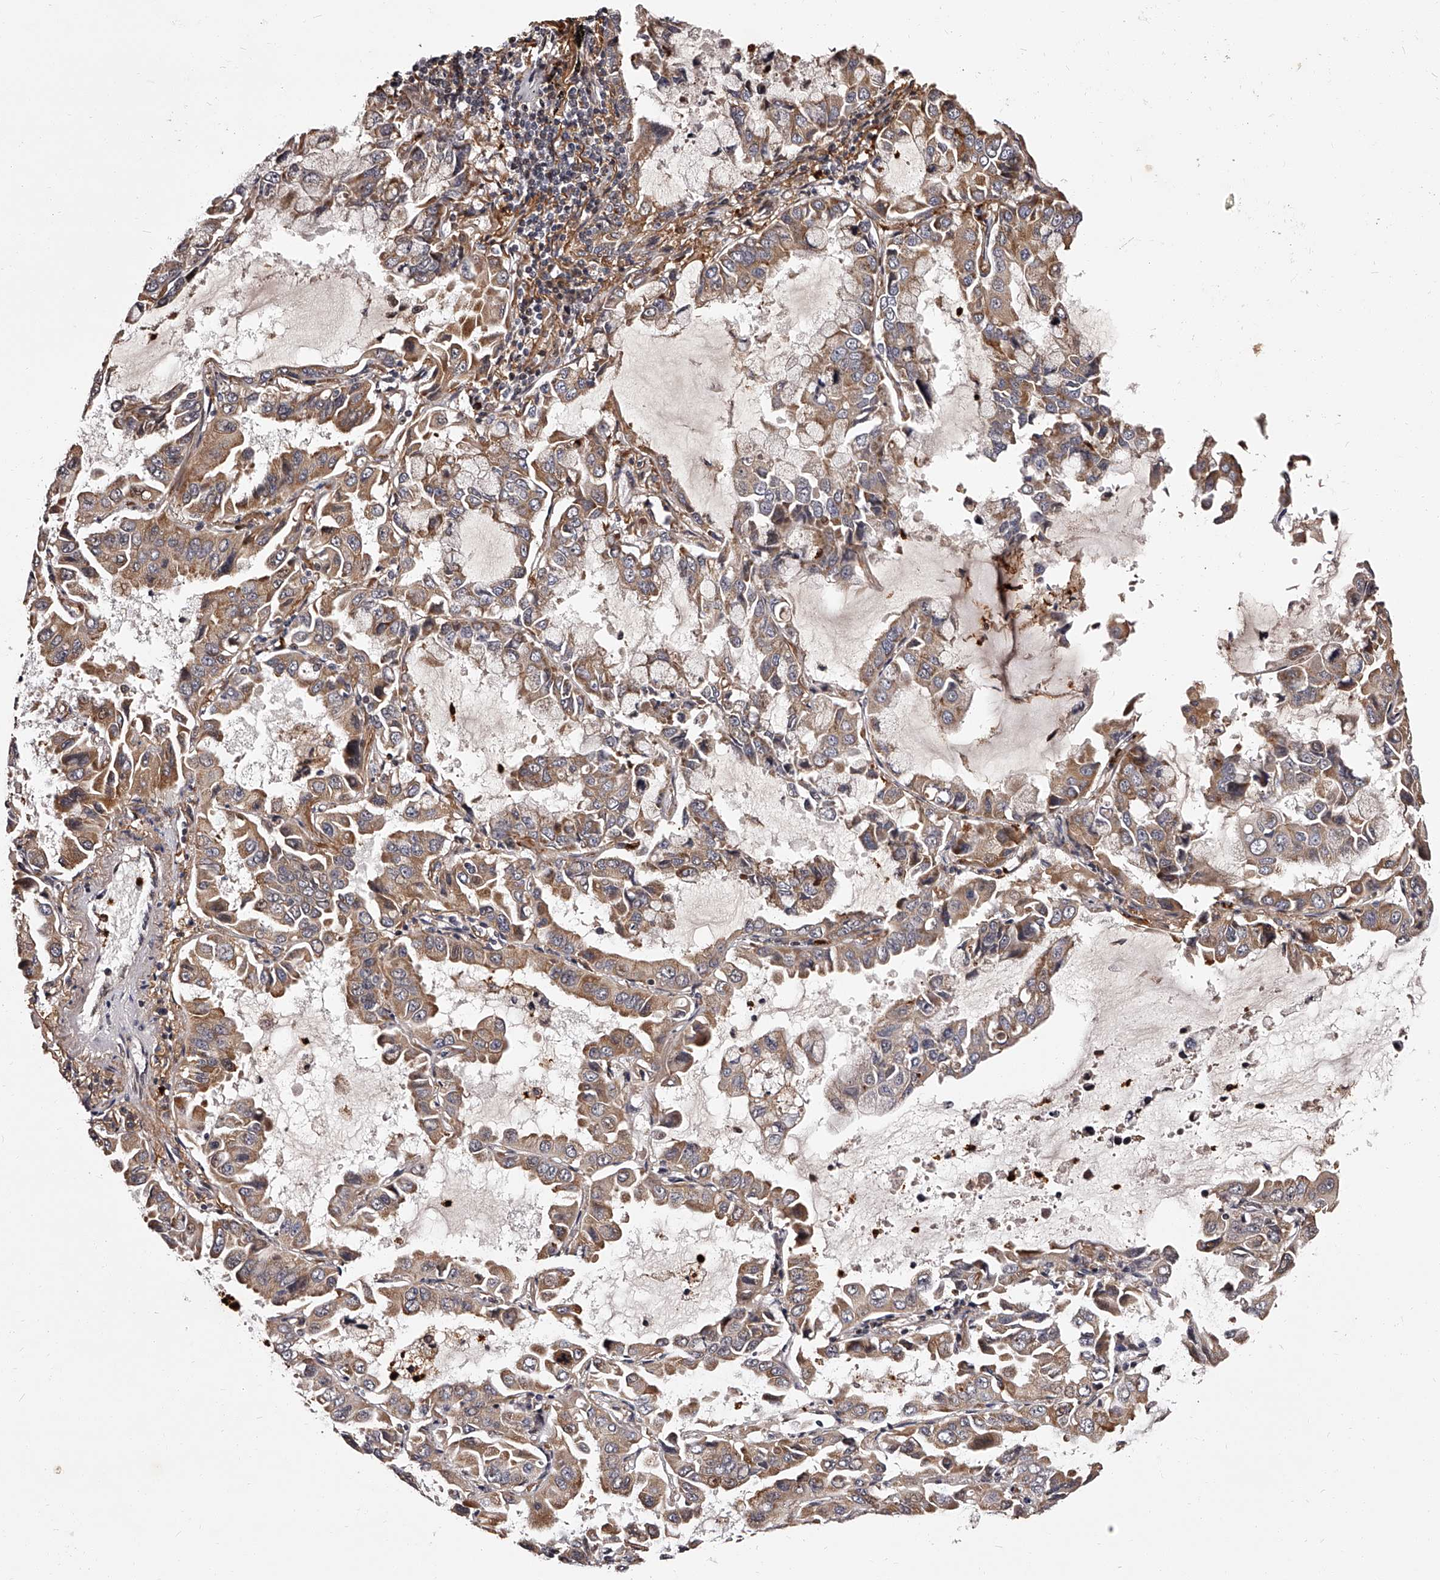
{"staining": {"intensity": "moderate", "quantity": "25%-75%", "location": "cytoplasmic/membranous"}, "tissue": "lung cancer", "cell_type": "Tumor cells", "image_type": "cancer", "snomed": [{"axis": "morphology", "description": "Adenocarcinoma, NOS"}, {"axis": "topography", "description": "Lung"}], "caption": "High-magnification brightfield microscopy of adenocarcinoma (lung) stained with DAB (3,3'-diaminobenzidine) (brown) and counterstained with hematoxylin (blue). tumor cells exhibit moderate cytoplasmic/membranous expression is appreciated in approximately25%-75% of cells.", "gene": "RSC1A1", "patient": {"sex": "male", "age": 64}}